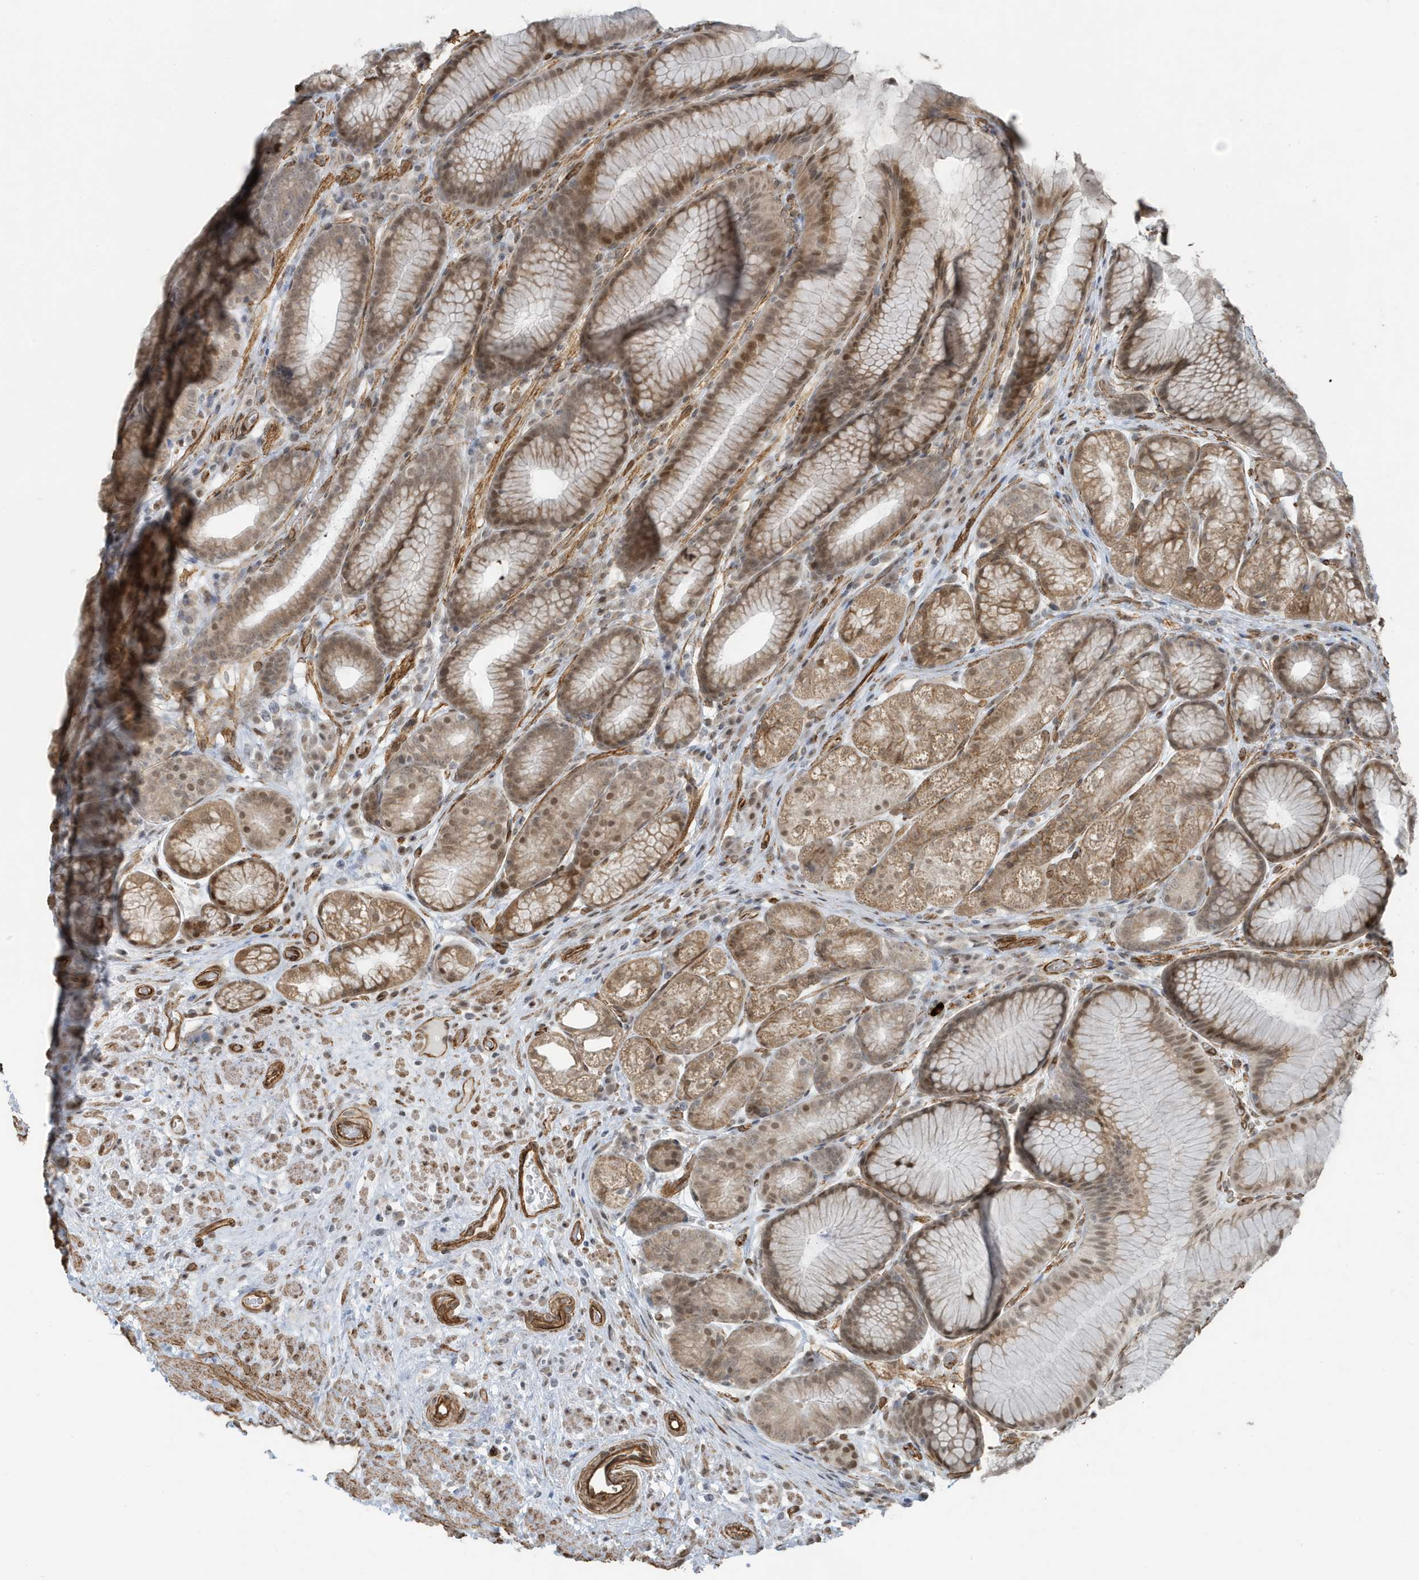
{"staining": {"intensity": "moderate", "quantity": ">75%", "location": "cytoplasmic/membranous,nuclear"}, "tissue": "stomach", "cell_type": "Glandular cells", "image_type": "normal", "snomed": [{"axis": "morphology", "description": "Normal tissue, NOS"}, {"axis": "topography", "description": "Stomach"}], "caption": "Benign stomach was stained to show a protein in brown. There is medium levels of moderate cytoplasmic/membranous,nuclear staining in approximately >75% of glandular cells.", "gene": "CHCHD4", "patient": {"sex": "male", "age": 57}}